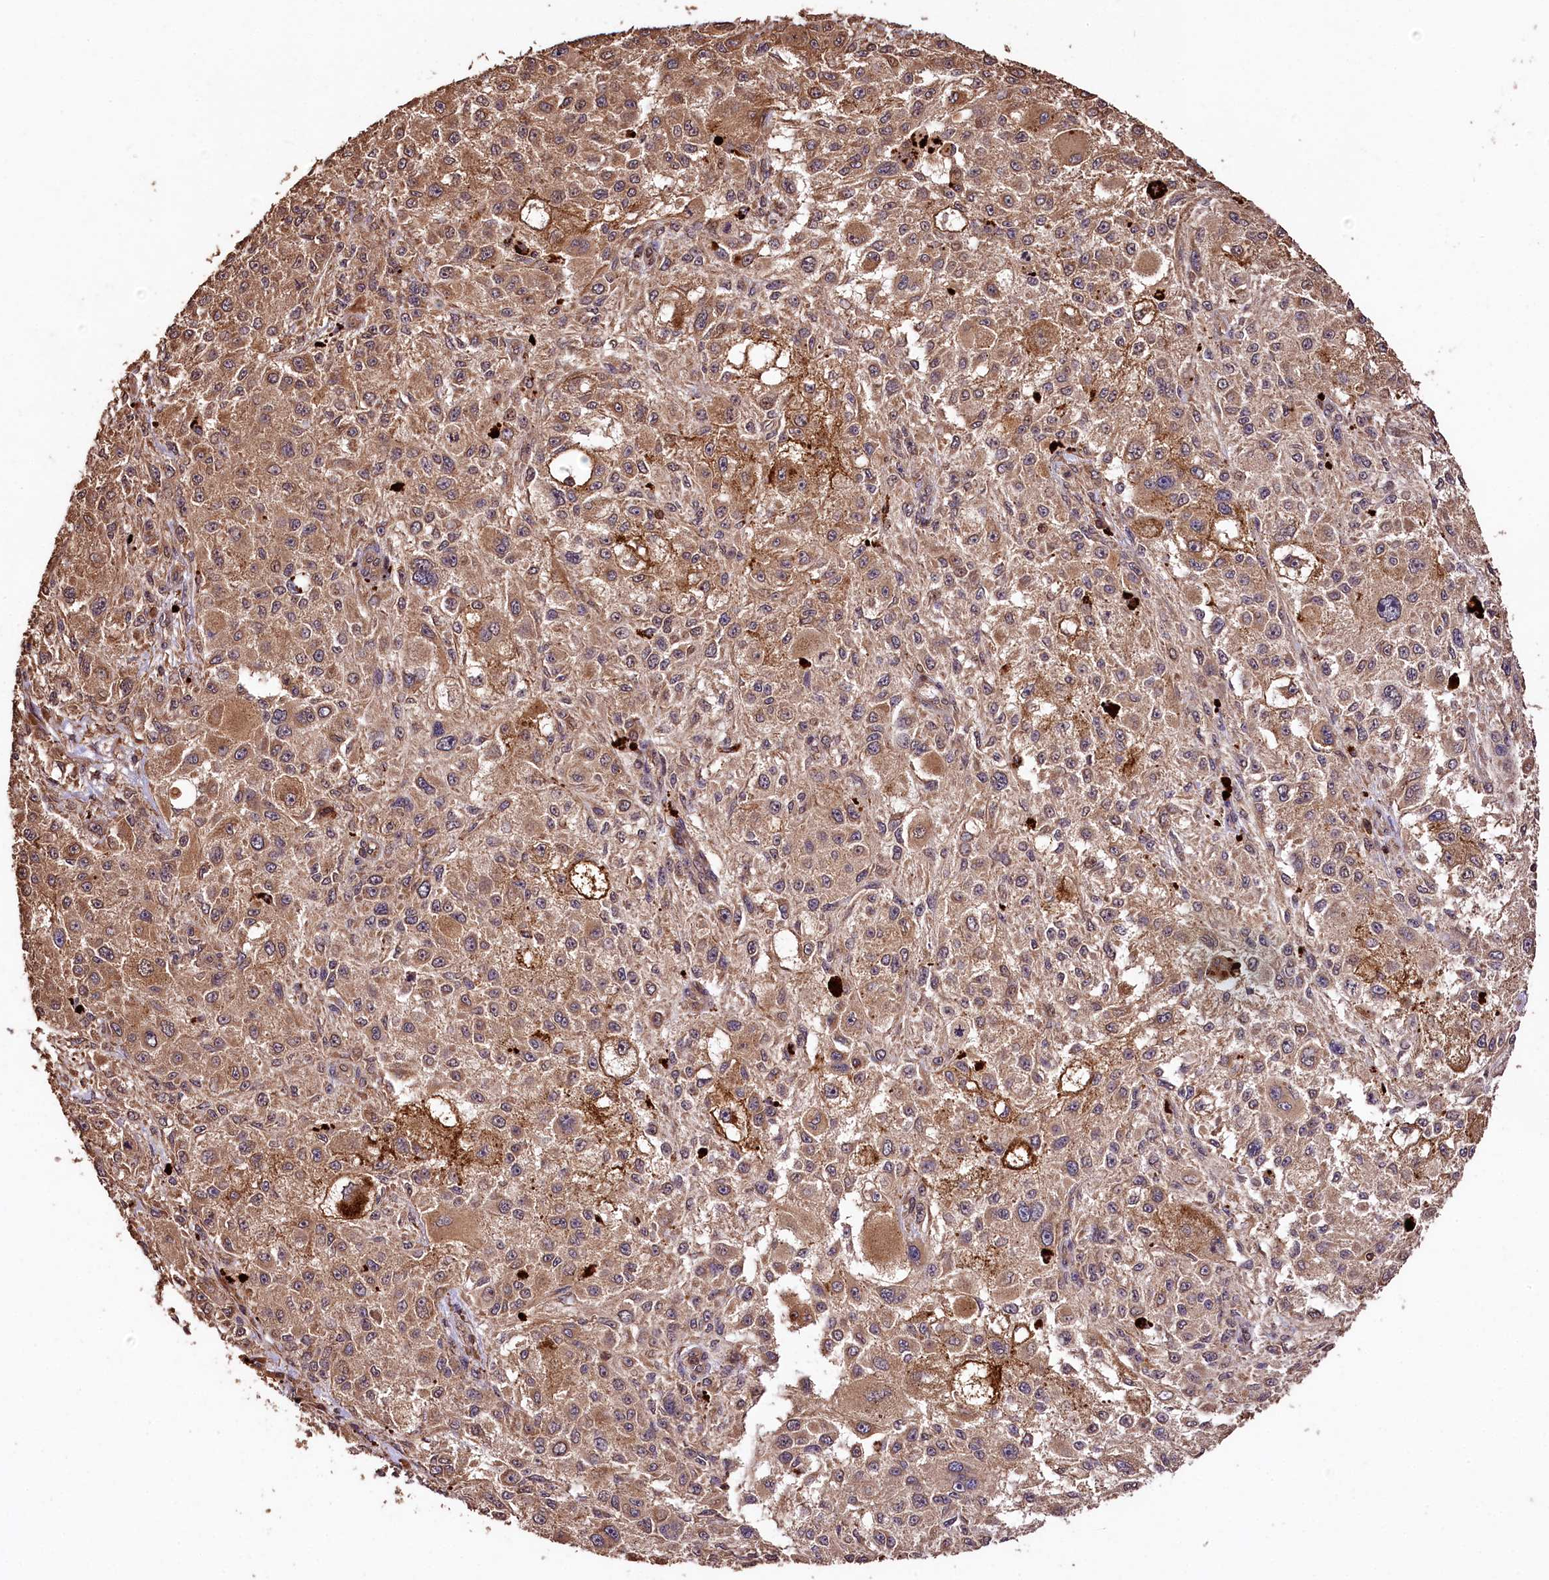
{"staining": {"intensity": "weak", "quantity": ">75%", "location": "cytoplasmic/membranous"}, "tissue": "melanoma", "cell_type": "Tumor cells", "image_type": "cancer", "snomed": [{"axis": "morphology", "description": "Necrosis, NOS"}, {"axis": "morphology", "description": "Malignant melanoma, NOS"}, {"axis": "topography", "description": "Skin"}], "caption": "Human melanoma stained for a protein (brown) demonstrates weak cytoplasmic/membranous positive staining in approximately >75% of tumor cells.", "gene": "KPTN", "patient": {"sex": "female", "age": 87}}